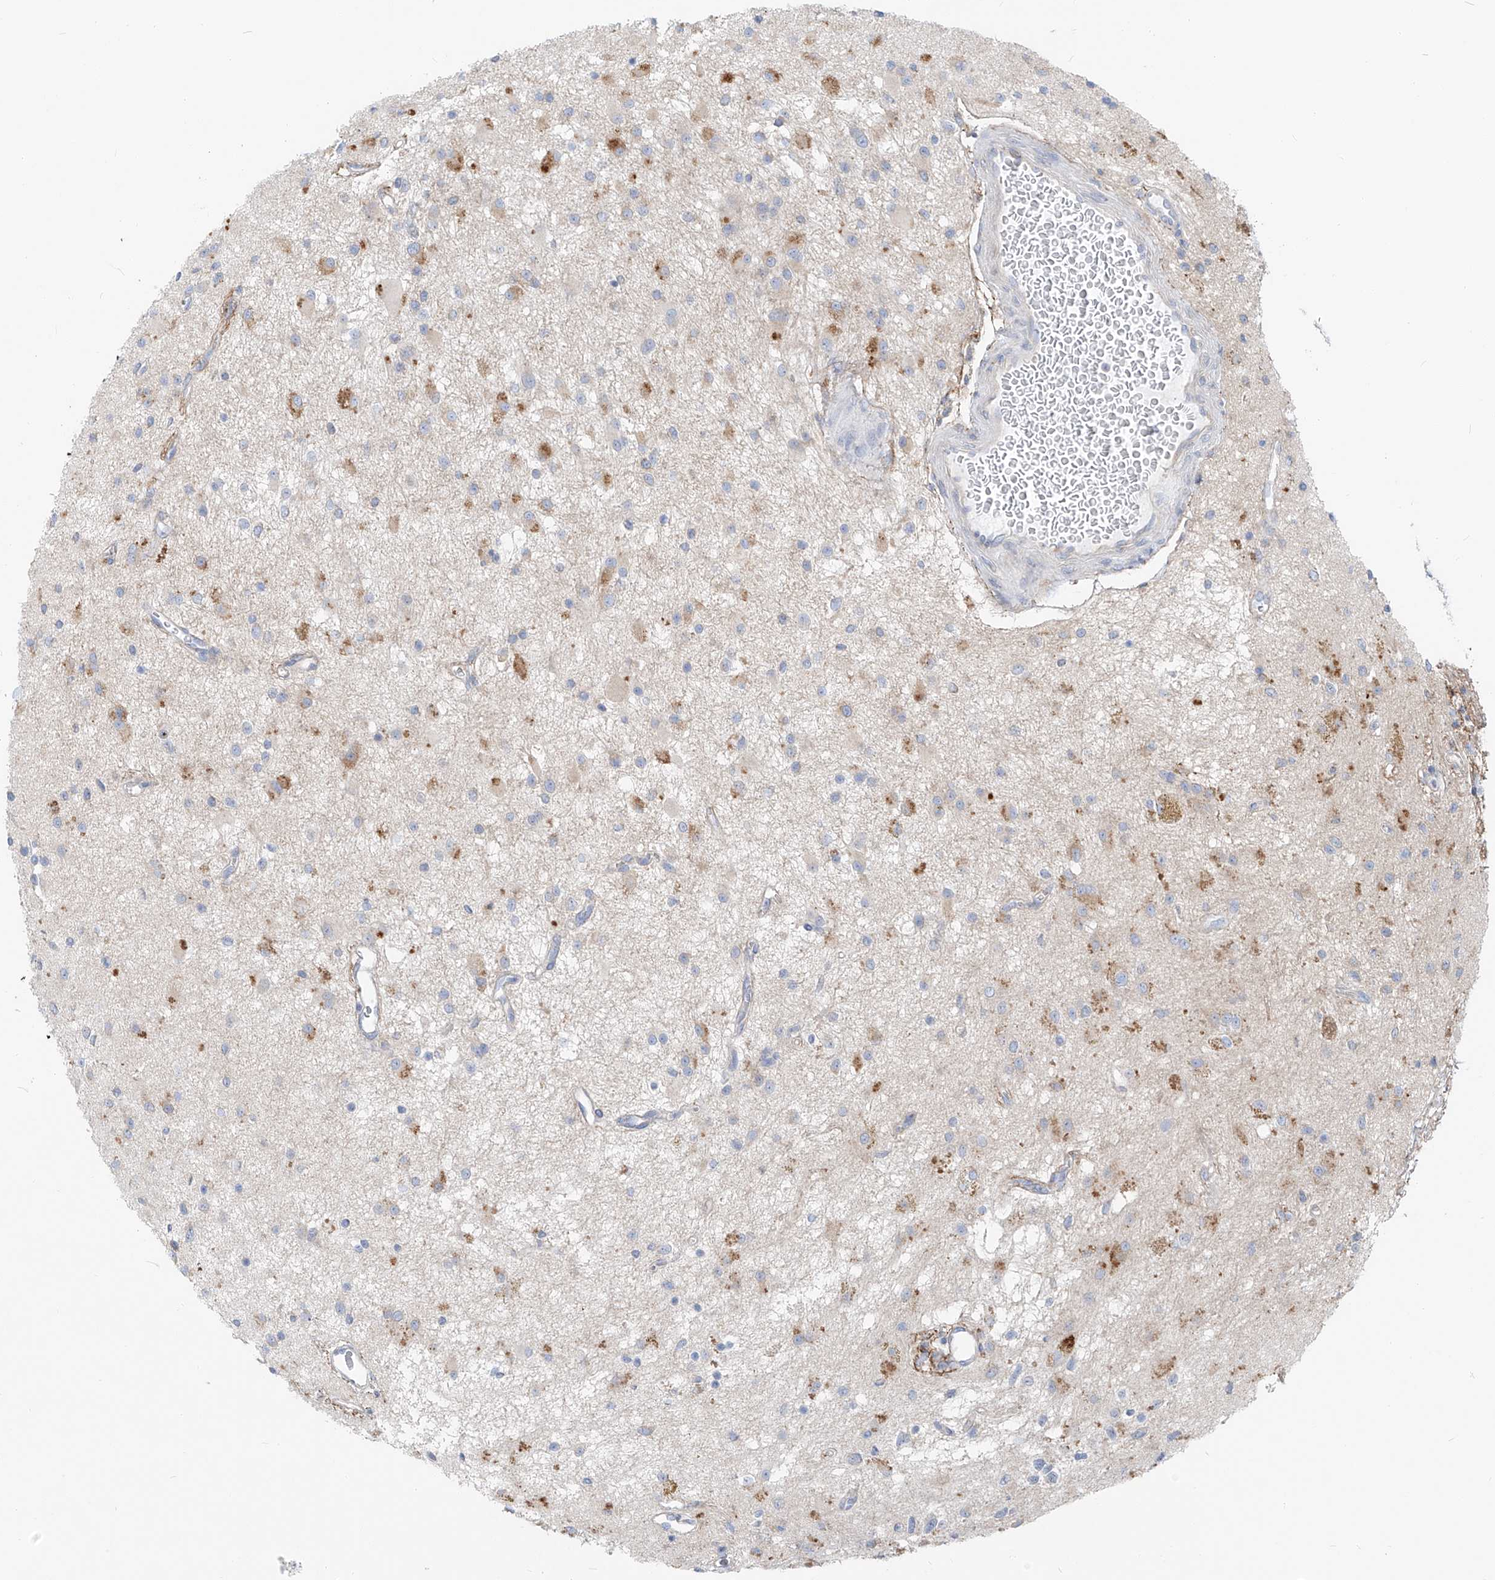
{"staining": {"intensity": "moderate", "quantity": "<25%", "location": "cytoplasmic/membranous"}, "tissue": "glioma", "cell_type": "Tumor cells", "image_type": "cancer", "snomed": [{"axis": "morphology", "description": "Glioma, malignant, High grade"}, {"axis": "topography", "description": "Brain"}], "caption": "Immunohistochemistry (IHC) of glioma demonstrates low levels of moderate cytoplasmic/membranous staining in approximately <25% of tumor cells.", "gene": "UFL1", "patient": {"sex": "male", "age": 34}}